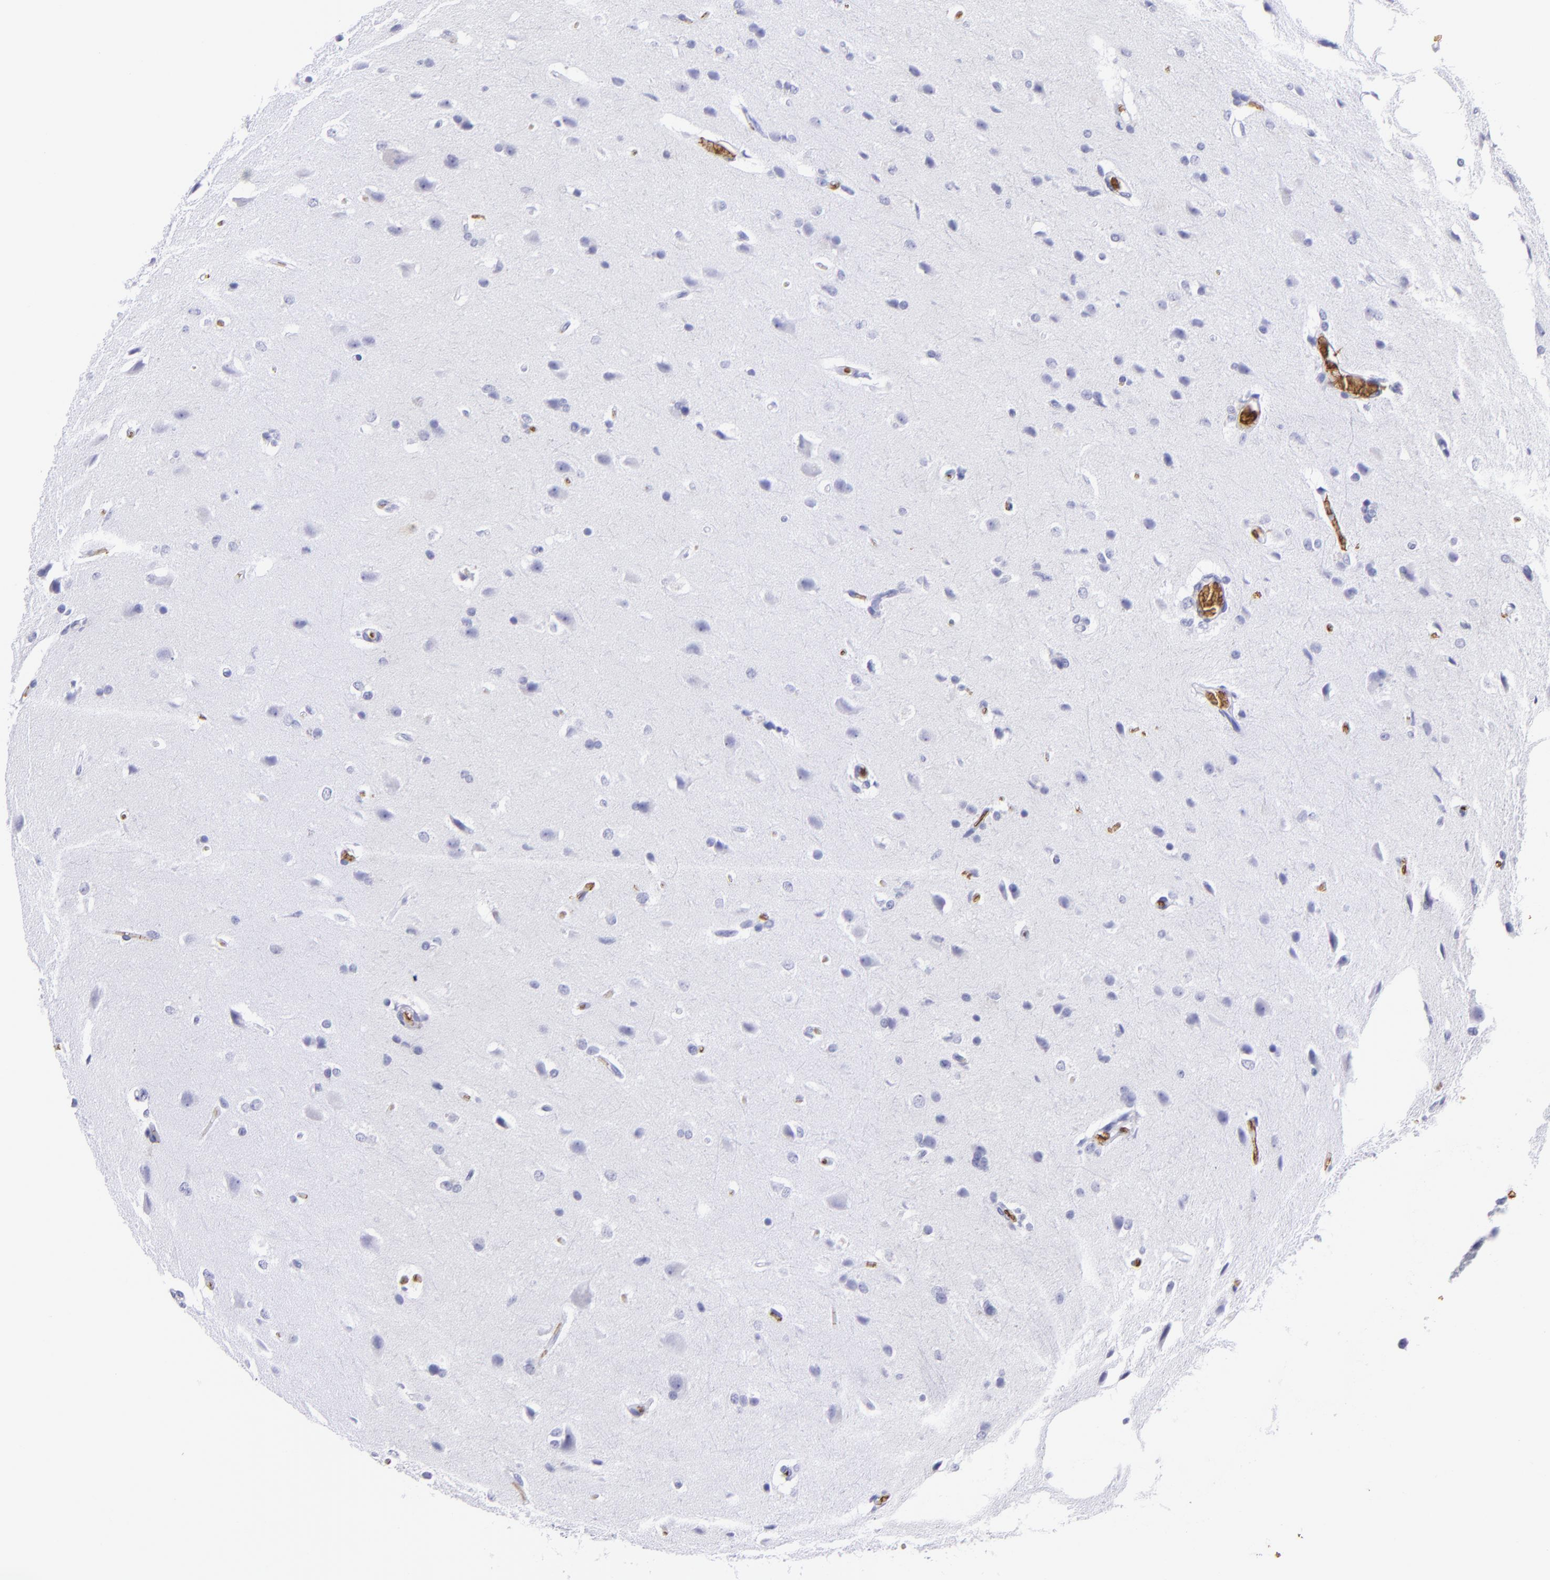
{"staining": {"intensity": "negative", "quantity": "none", "location": "none"}, "tissue": "glioma", "cell_type": "Tumor cells", "image_type": "cancer", "snomed": [{"axis": "morphology", "description": "Glioma, malignant, High grade"}, {"axis": "topography", "description": "Brain"}], "caption": "The IHC histopathology image has no significant expression in tumor cells of glioma tissue.", "gene": "GYPA", "patient": {"sex": "male", "age": 68}}